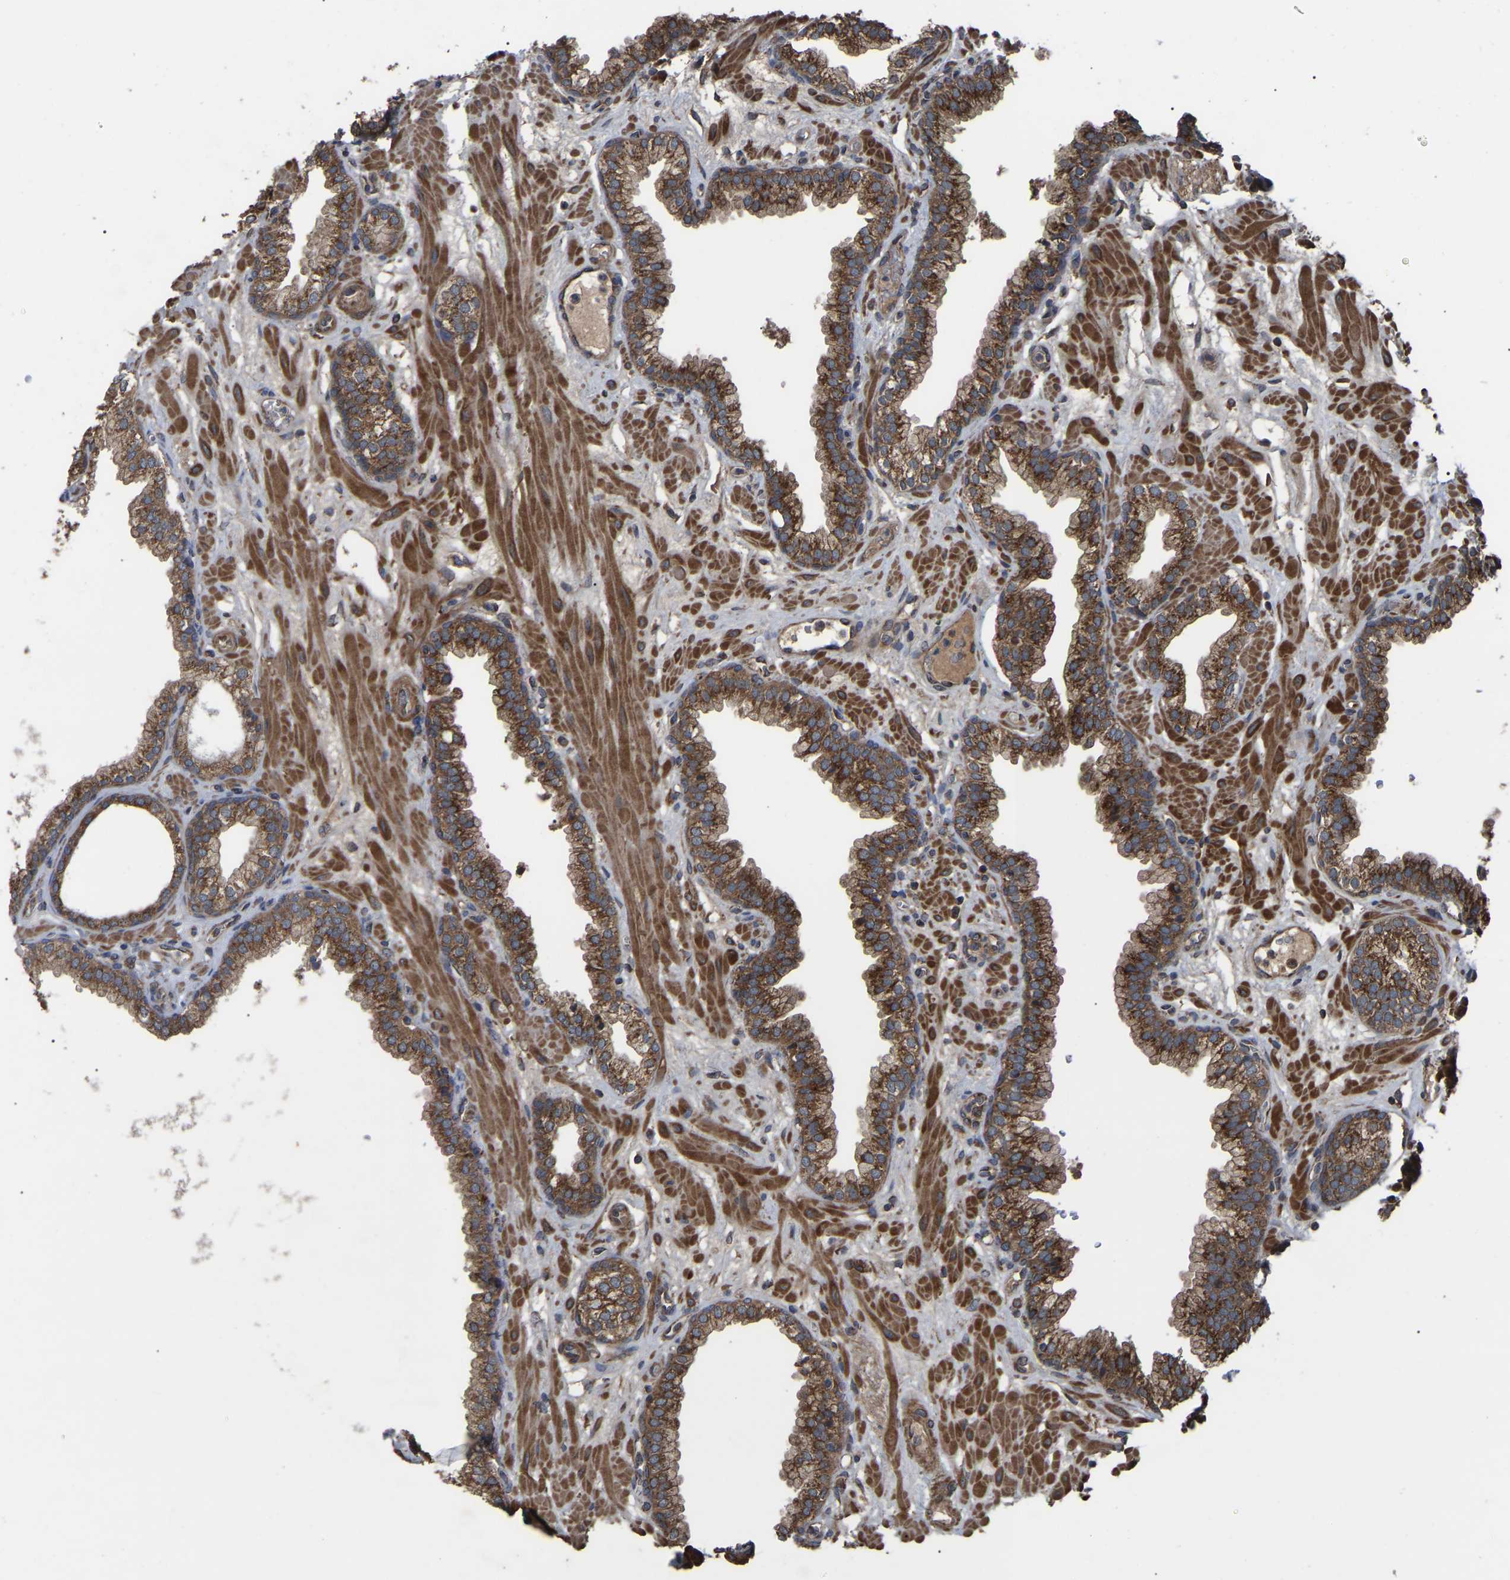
{"staining": {"intensity": "moderate", "quantity": ">75%", "location": "cytoplasmic/membranous"}, "tissue": "prostate", "cell_type": "Glandular cells", "image_type": "normal", "snomed": [{"axis": "morphology", "description": "Normal tissue, NOS"}, {"axis": "morphology", "description": "Urothelial carcinoma, Low grade"}, {"axis": "topography", "description": "Urinary bladder"}, {"axis": "topography", "description": "Prostate"}], "caption": "Prostate stained with a brown dye displays moderate cytoplasmic/membranous positive staining in approximately >75% of glandular cells.", "gene": "GCC1", "patient": {"sex": "male", "age": 60}}